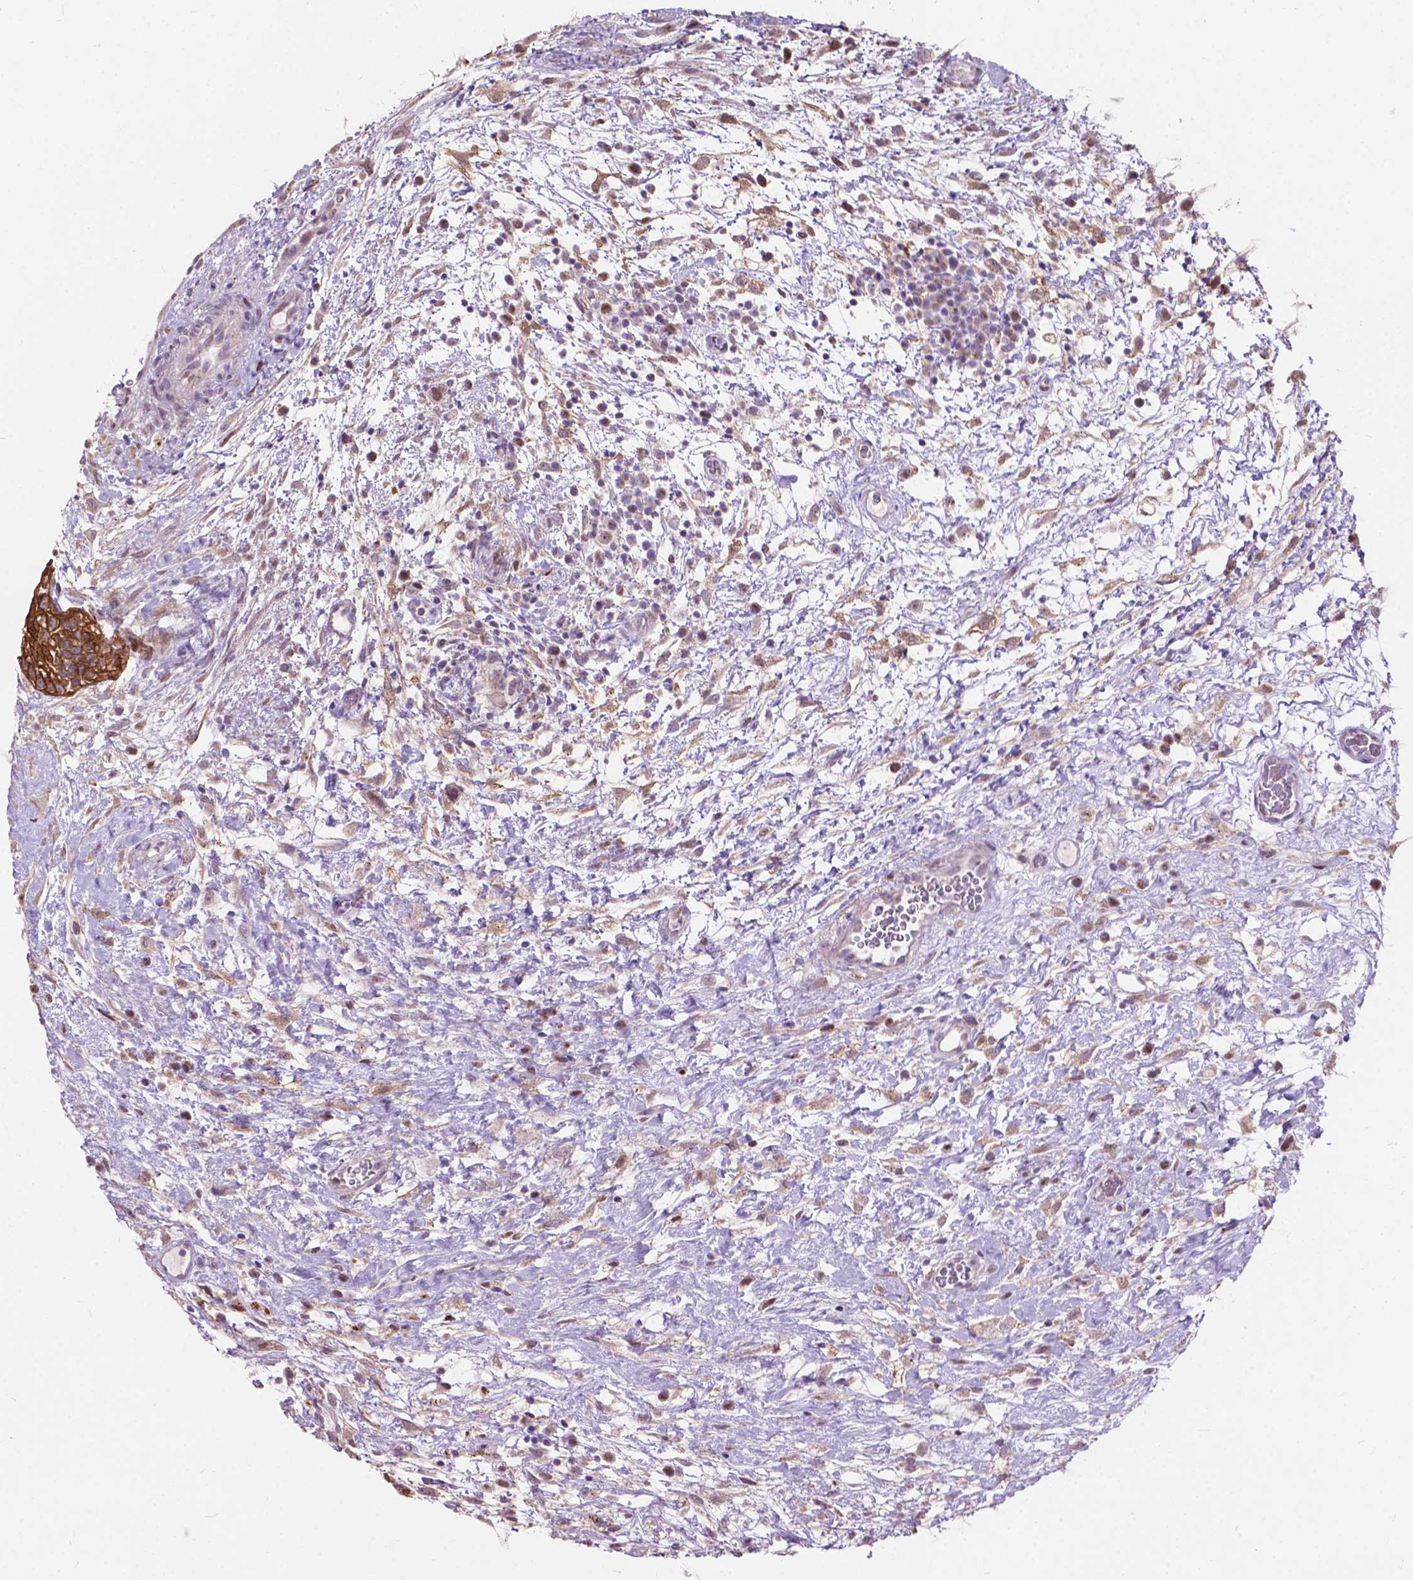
{"staining": {"intensity": "moderate", "quantity": ">75%", "location": "cytoplasmic/membranous"}, "tissue": "testis cancer", "cell_type": "Tumor cells", "image_type": "cancer", "snomed": [{"axis": "morphology", "description": "Normal tissue, NOS"}, {"axis": "morphology", "description": "Carcinoma, Embryonal, NOS"}, {"axis": "topography", "description": "Testis"}], "caption": "An IHC histopathology image of neoplastic tissue is shown. Protein staining in brown labels moderate cytoplasmic/membranous positivity in testis embryonal carcinoma within tumor cells.", "gene": "MYH14", "patient": {"sex": "male", "age": 32}}